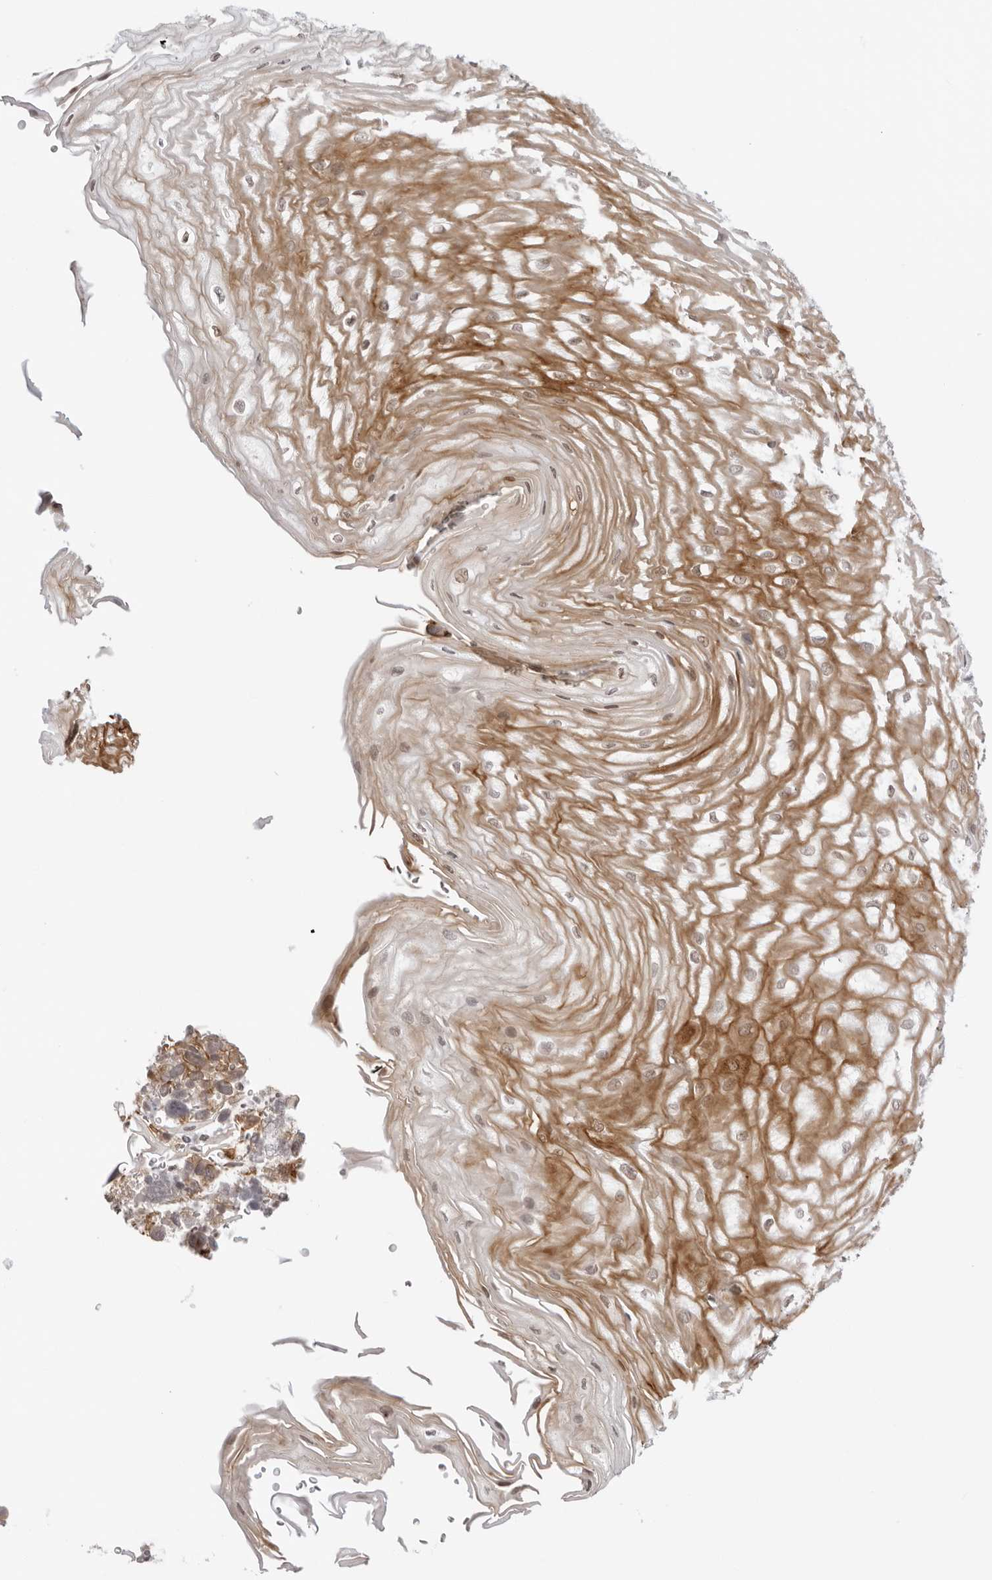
{"staining": {"intensity": "strong", "quantity": ">75%", "location": "cytoplasmic/membranous"}, "tissue": "esophagus", "cell_type": "Squamous epithelial cells", "image_type": "normal", "snomed": [{"axis": "morphology", "description": "Normal tissue, NOS"}, {"axis": "topography", "description": "Esophagus"}], "caption": "Immunohistochemistry photomicrograph of unremarkable human esophagus stained for a protein (brown), which shows high levels of strong cytoplasmic/membranous positivity in approximately >75% of squamous epithelial cells.", "gene": "TRAPPC3", "patient": {"sex": "male", "age": 54}}